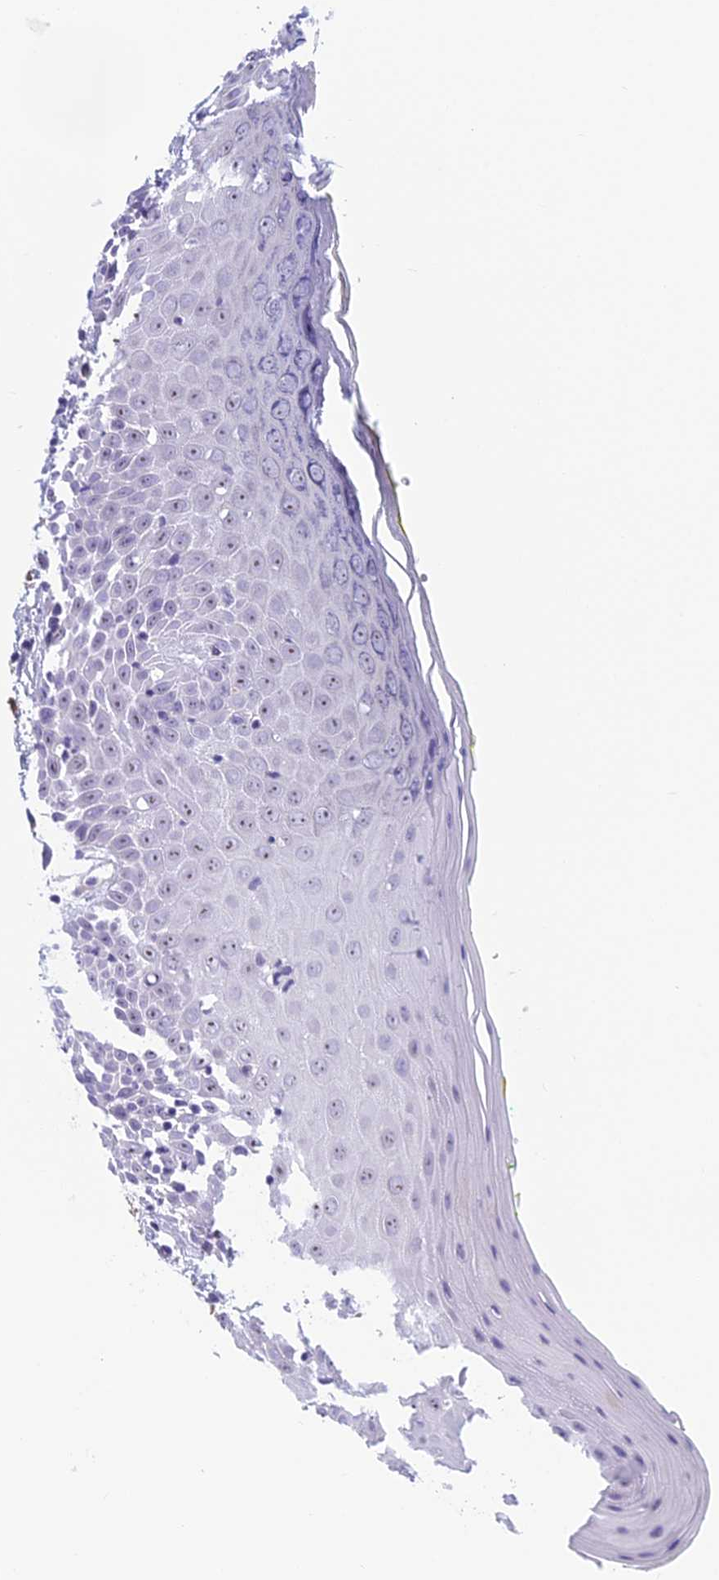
{"staining": {"intensity": "weak", "quantity": "<25%", "location": "nuclear"}, "tissue": "oral mucosa", "cell_type": "Squamous epithelial cells", "image_type": "normal", "snomed": [{"axis": "morphology", "description": "Normal tissue, NOS"}, {"axis": "morphology", "description": "Squamous cell carcinoma, NOS"}, {"axis": "topography", "description": "Oral tissue"}, {"axis": "topography", "description": "Head-Neck"}], "caption": "High power microscopy photomicrograph of an immunohistochemistry (IHC) histopathology image of unremarkable oral mucosa, revealing no significant positivity in squamous epithelial cells.", "gene": "NOC2L", "patient": {"sex": "female", "age": 70}}